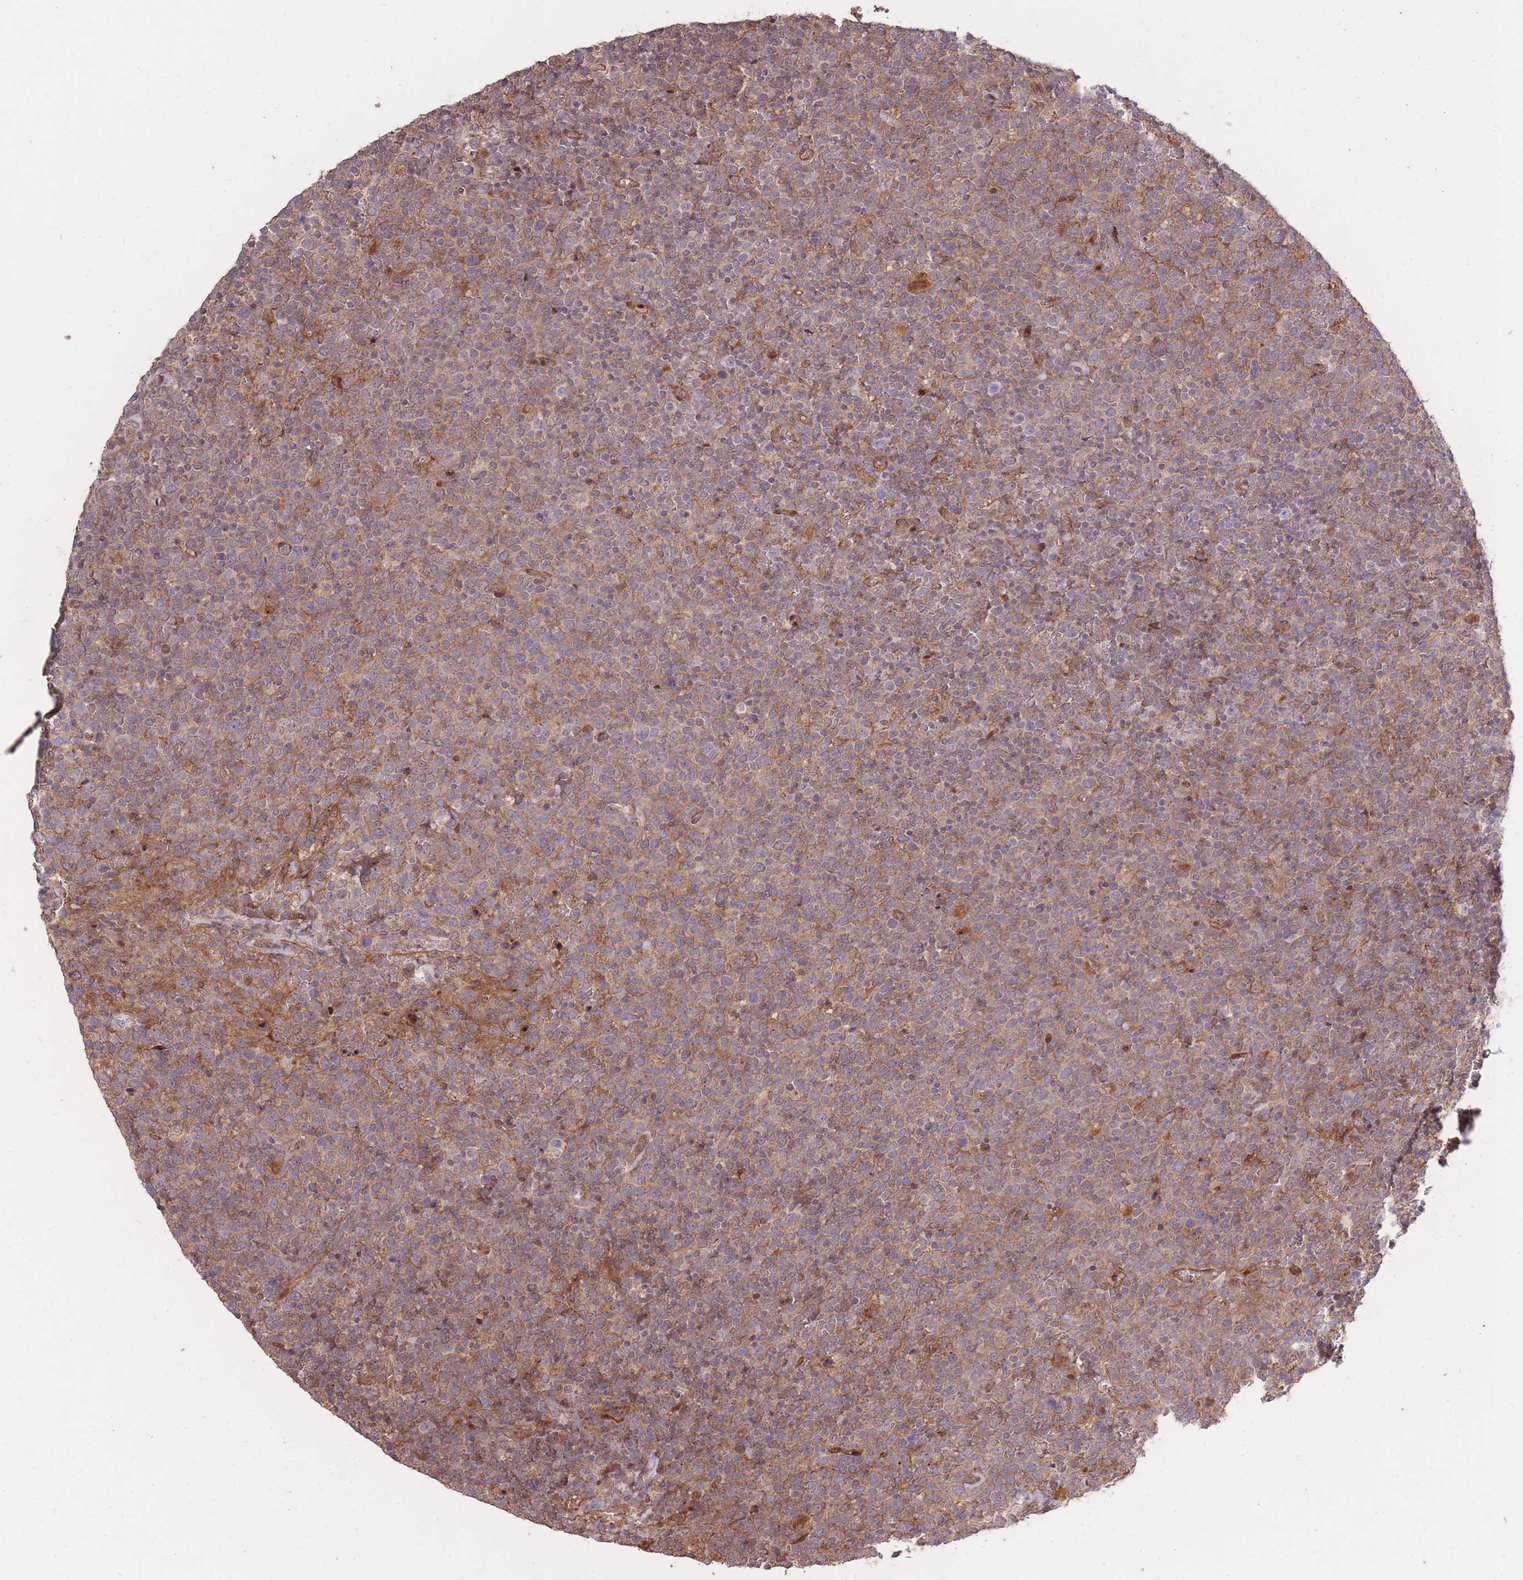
{"staining": {"intensity": "weak", "quantity": "25%-75%", "location": "cytoplasmic/membranous"}, "tissue": "lymphoma", "cell_type": "Tumor cells", "image_type": "cancer", "snomed": [{"axis": "morphology", "description": "Malignant lymphoma, non-Hodgkin's type, High grade"}, {"axis": "topography", "description": "Lymph node"}], "caption": "Immunohistochemical staining of human lymphoma exhibits low levels of weak cytoplasmic/membranous positivity in about 25%-75% of tumor cells. (IHC, brightfield microscopy, high magnification).", "gene": "PLD1", "patient": {"sex": "male", "age": 61}}